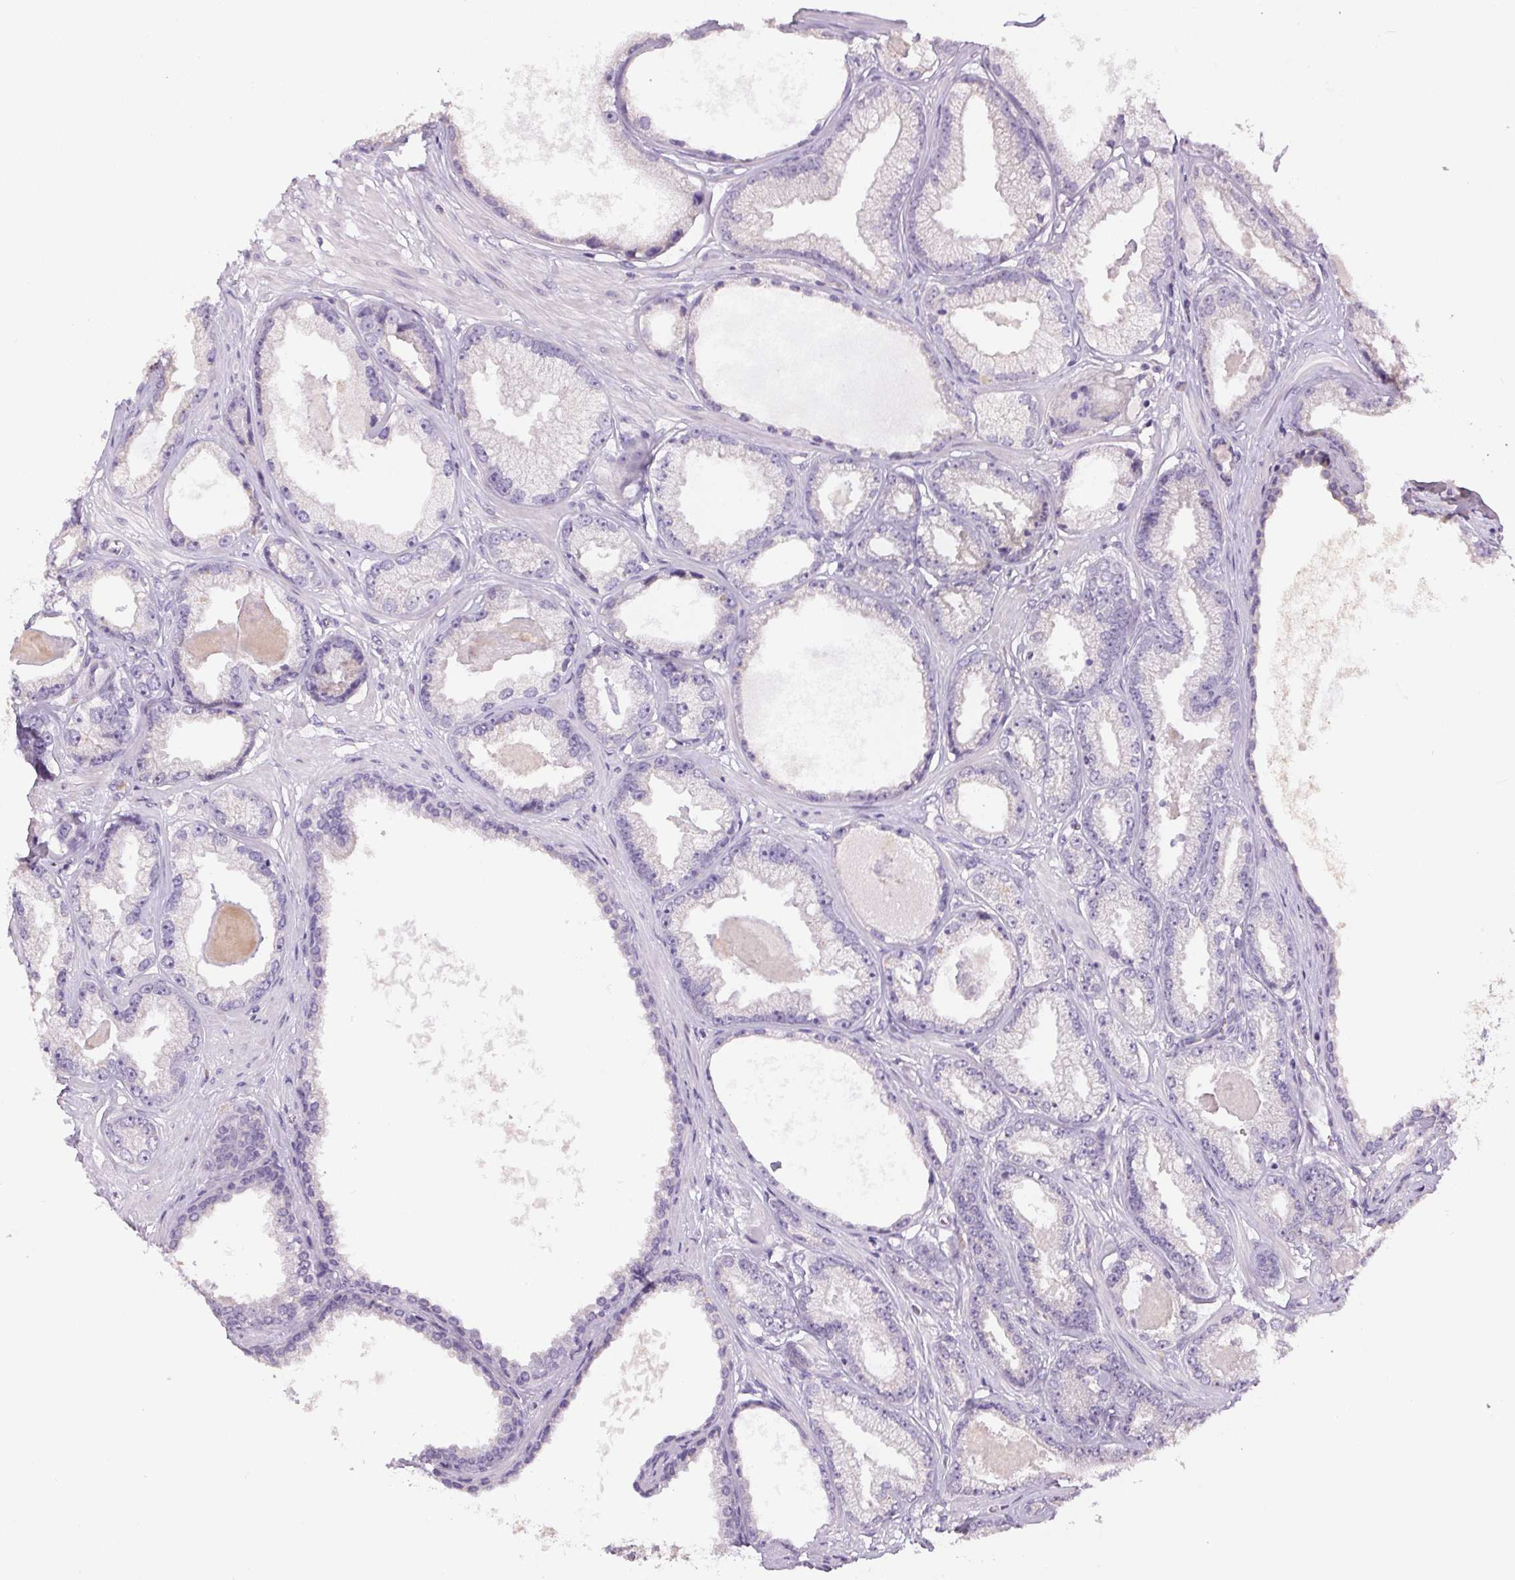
{"staining": {"intensity": "negative", "quantity": "none", "location": "none"}, "tissue": "prostate cancer", "cell_type": "Tumor cells", "image_type": "cancer", "snomed": [{"axis": "morphology", "description": "Adenocarcinoma, Low grade"}, {"axis": "topography", "description": "Prostate"}], "caption": "This is an immunohistochemistry micrograph of prostate cancer (adenocarcinoma (low-grade)). There is no expression in tumor cells.", "gene": "SPACA9", "patient": {"sex": "male", "age": 64}}